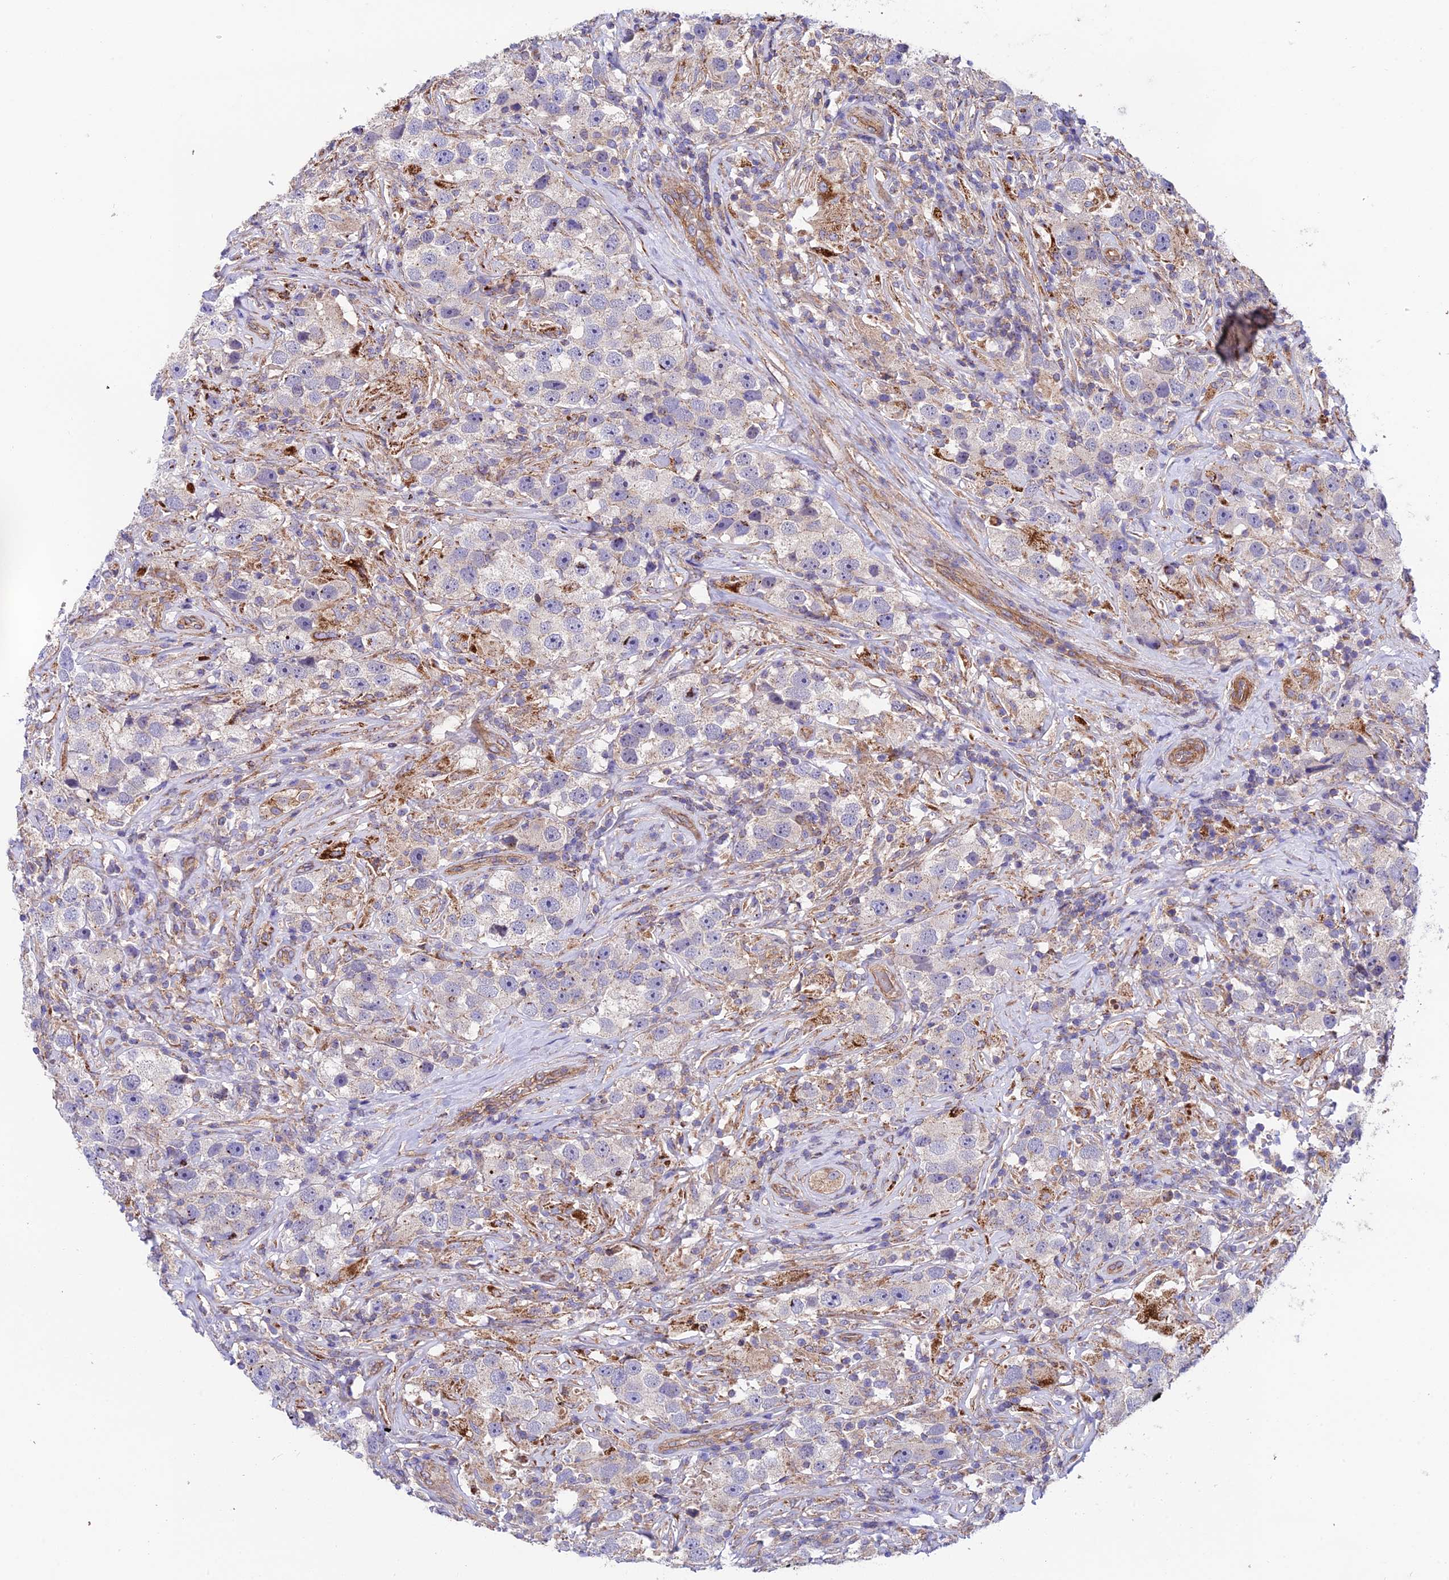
{"staining": {"intensity": "negative", "quantity": "none", "location": "none"}, "tissue": "testis cancer", "cell_type": "Tumor cells", "image_type": "cancer", "snomed": [{"axis": "morphology", "description": "Seminoma, NOS"}, {"axis": "topography", "description": "Testis"}], "caption": "This photomicrograph is of seminoma (testis) stained with immunohistochemistry to label a protein in brown with the nuclei are counter-stained blue. There is no positivity in tumor cells.", "gene": "QRFP", "patient": {"sex": "male", "age": 49}}